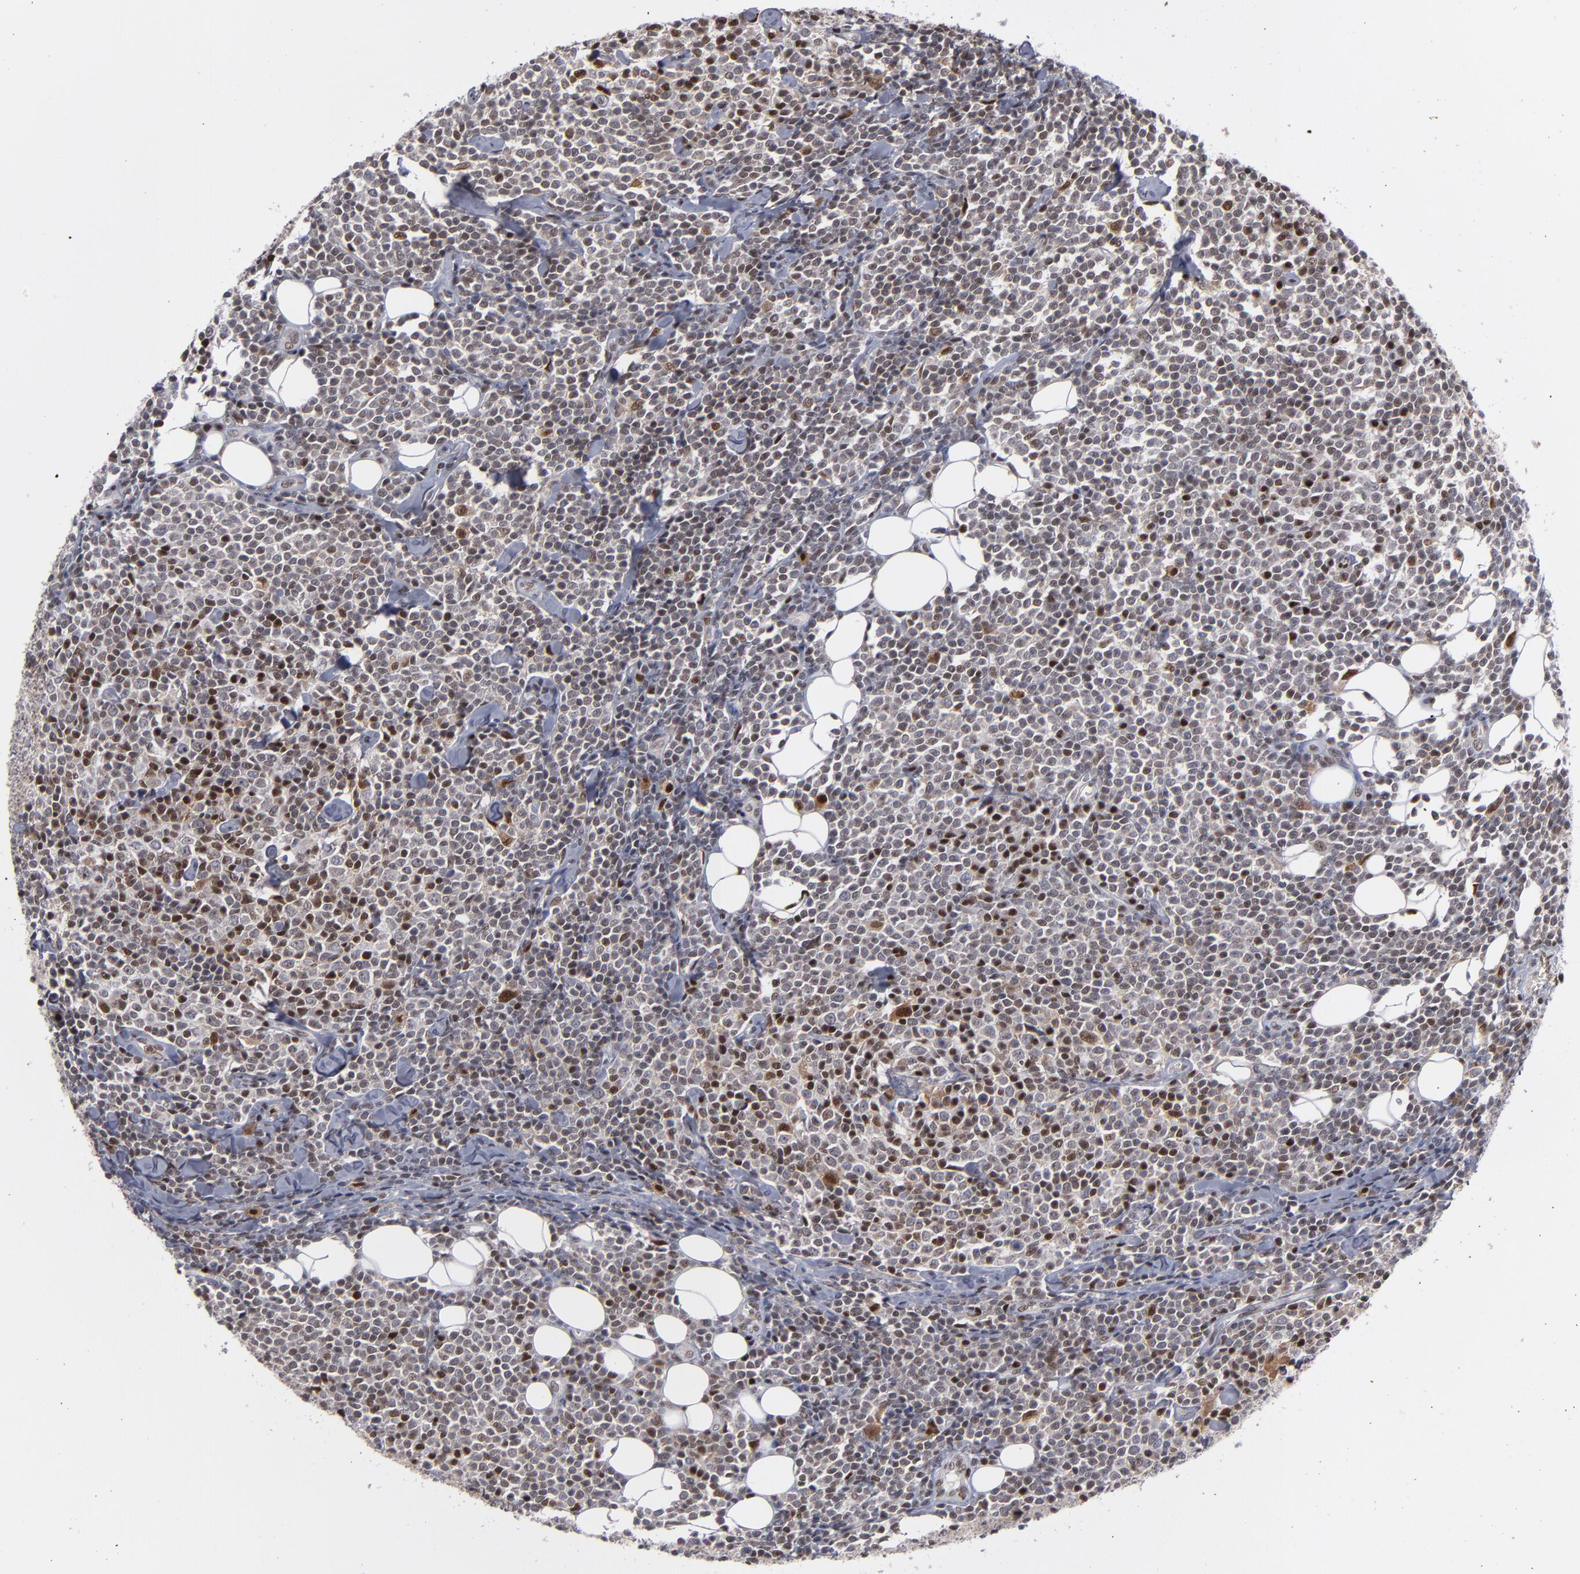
{"staining": {"intensity": "moderate", "quantity": "25%-75%", "location": "cytoplasmic/membranous,nuclear"}, "tissue": "lymphoma", "cell_type": "Tumor cells", "image_type": "cancer", "snomed": [{"axis": "morphology", "description": "Malignant lymphoma, non-Hodgkin's type, Low grade"}, {"axis": "topography", "description": "Soft tissue"}], "caption": "An image of lymphoma stained for a protein displays moderate cytoplasmic/membranous and nuclear brown staining in tumor cells.", "gene": "GSR", "patient": {"sex": "male", "age": 92}}